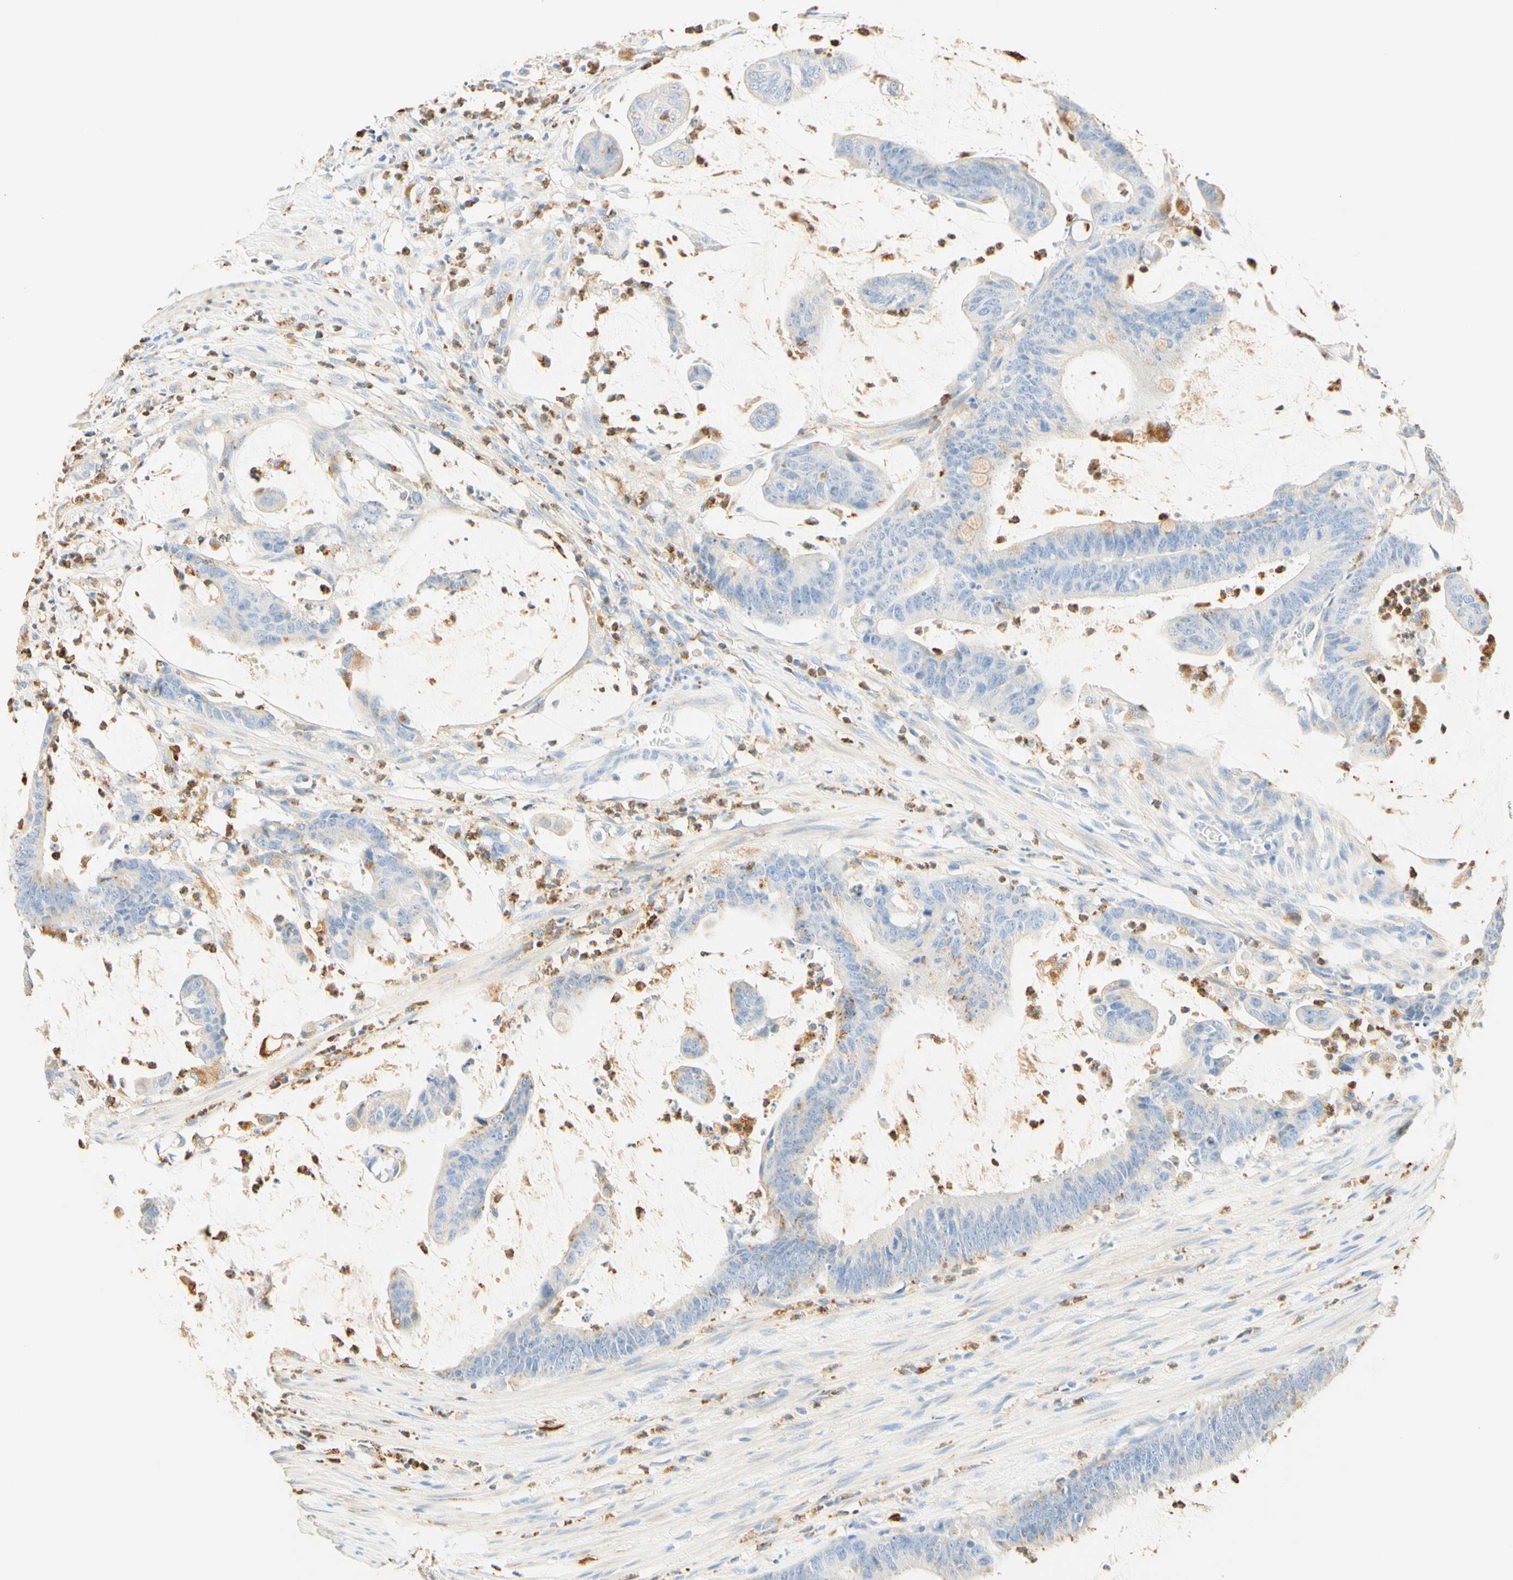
{"staining": {"intensity": "negative", "quantity": "none", "location": "none"}, "tissue": "colorectal cancer", "cell_type": "Tumor cells", "image_type": "cancer", "snomed": [{"axis": "morphology", "description": "Adenocarcinoma, NOS"}, {"axis": "topography", "description": "Rectum"}], "caption": "This photomicrograph is of adenocarcinoma (colorectal) stained with immunohistochemistry to label a protein in brown with the nuclei are counter-stained blue. There is no positivity in tumor cells.", "gene": "CD63", "patient": {"sex": "female", "age": 66}}